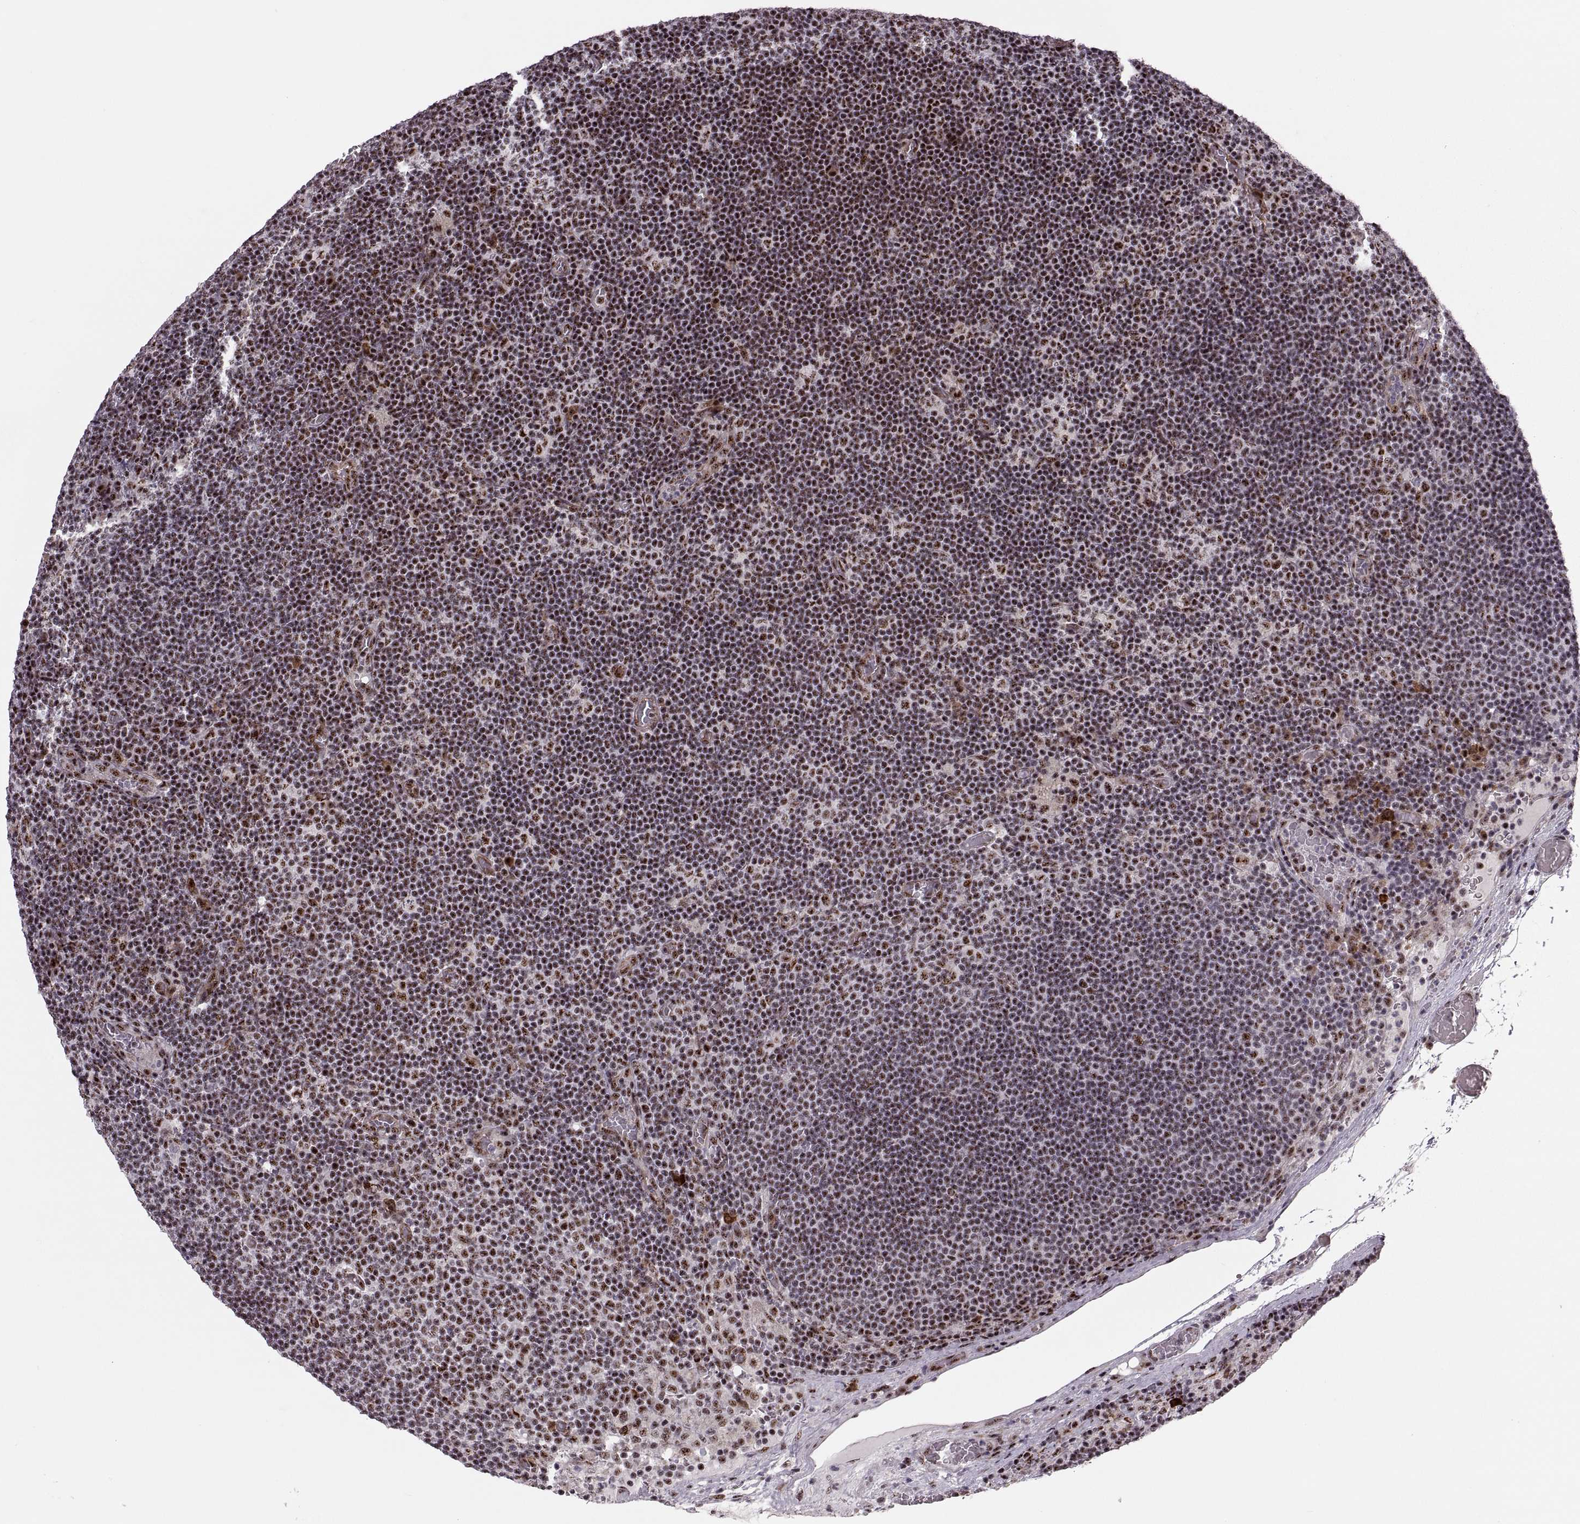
{"staining": {"intensity": "moderate", "quantity": "25%-75%", "location": "nuclear"}, "tissue": "lymph node", "cell_type": "Germinal center cells", "image_type": "normal", "snomed": [{"axis": "morphology", "description": "Normal tissue, NOS"}, {"axis": "topography", "description": "Lymph node"}], "caption": "Immunohistochemical staining of normal human lymph node demonstrates medium levels of moderate nuclear positivity in approximately 25%-75% of germinal center cells.", "gene": "ZCCHC17", "patient": {"sex": "male", "age": 63}}